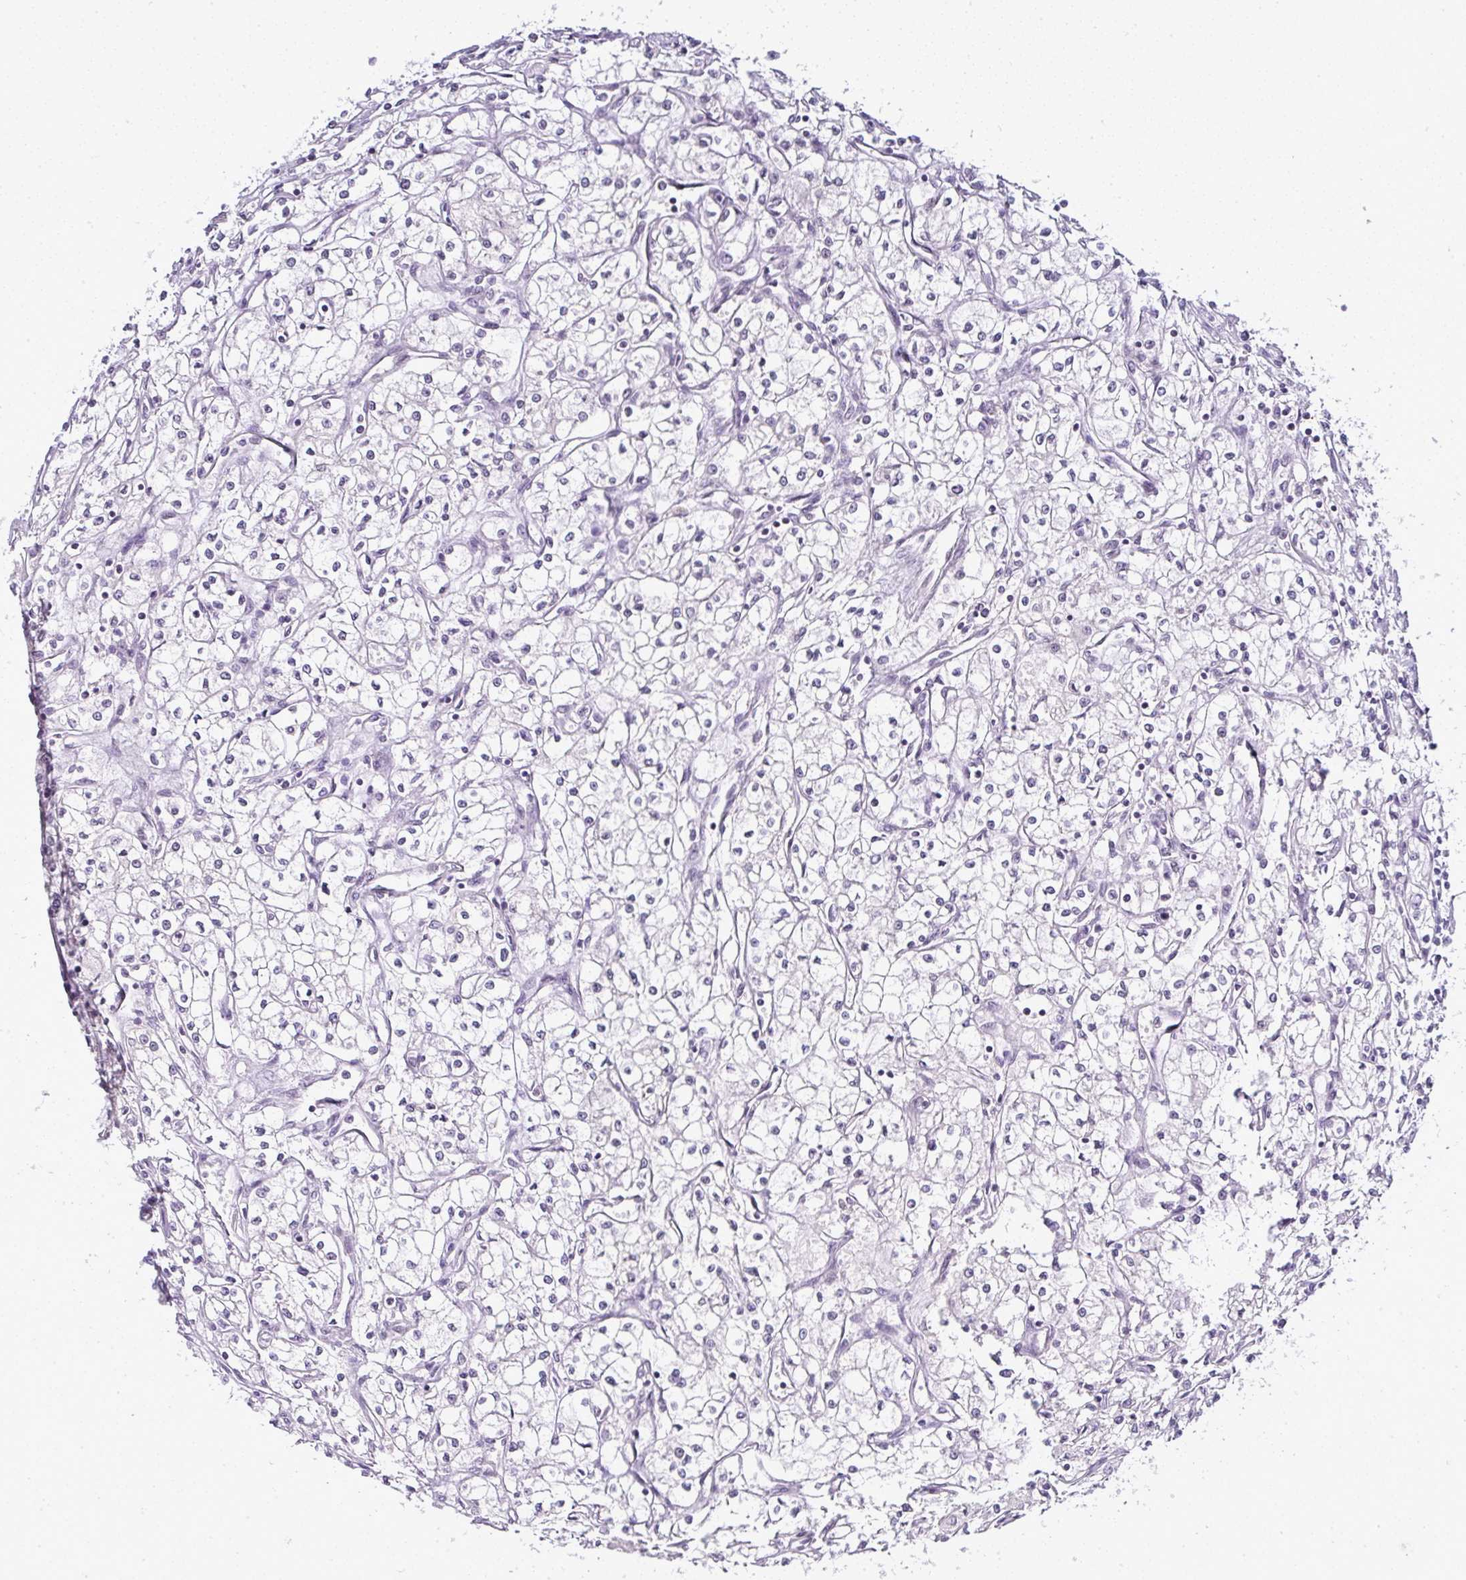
{"staining": {"intensity": "negative", "quantity": "none", "location": "none"}, "tissue": "renal cancer", "cell_type": "Tumor cells", "image_type": "cancer", "snomed": [{"axis": "morphology", "description": "Adenocarcinoma, NOS"}, {"axis": "topography", "description": "Kidney"}], "caption": "Immunohistochemistry (IHC) of renal cancer shows no positivity in tumor cells.", "gene": "SERPINB3", "patient": {"sex": "male", "age": 59}}